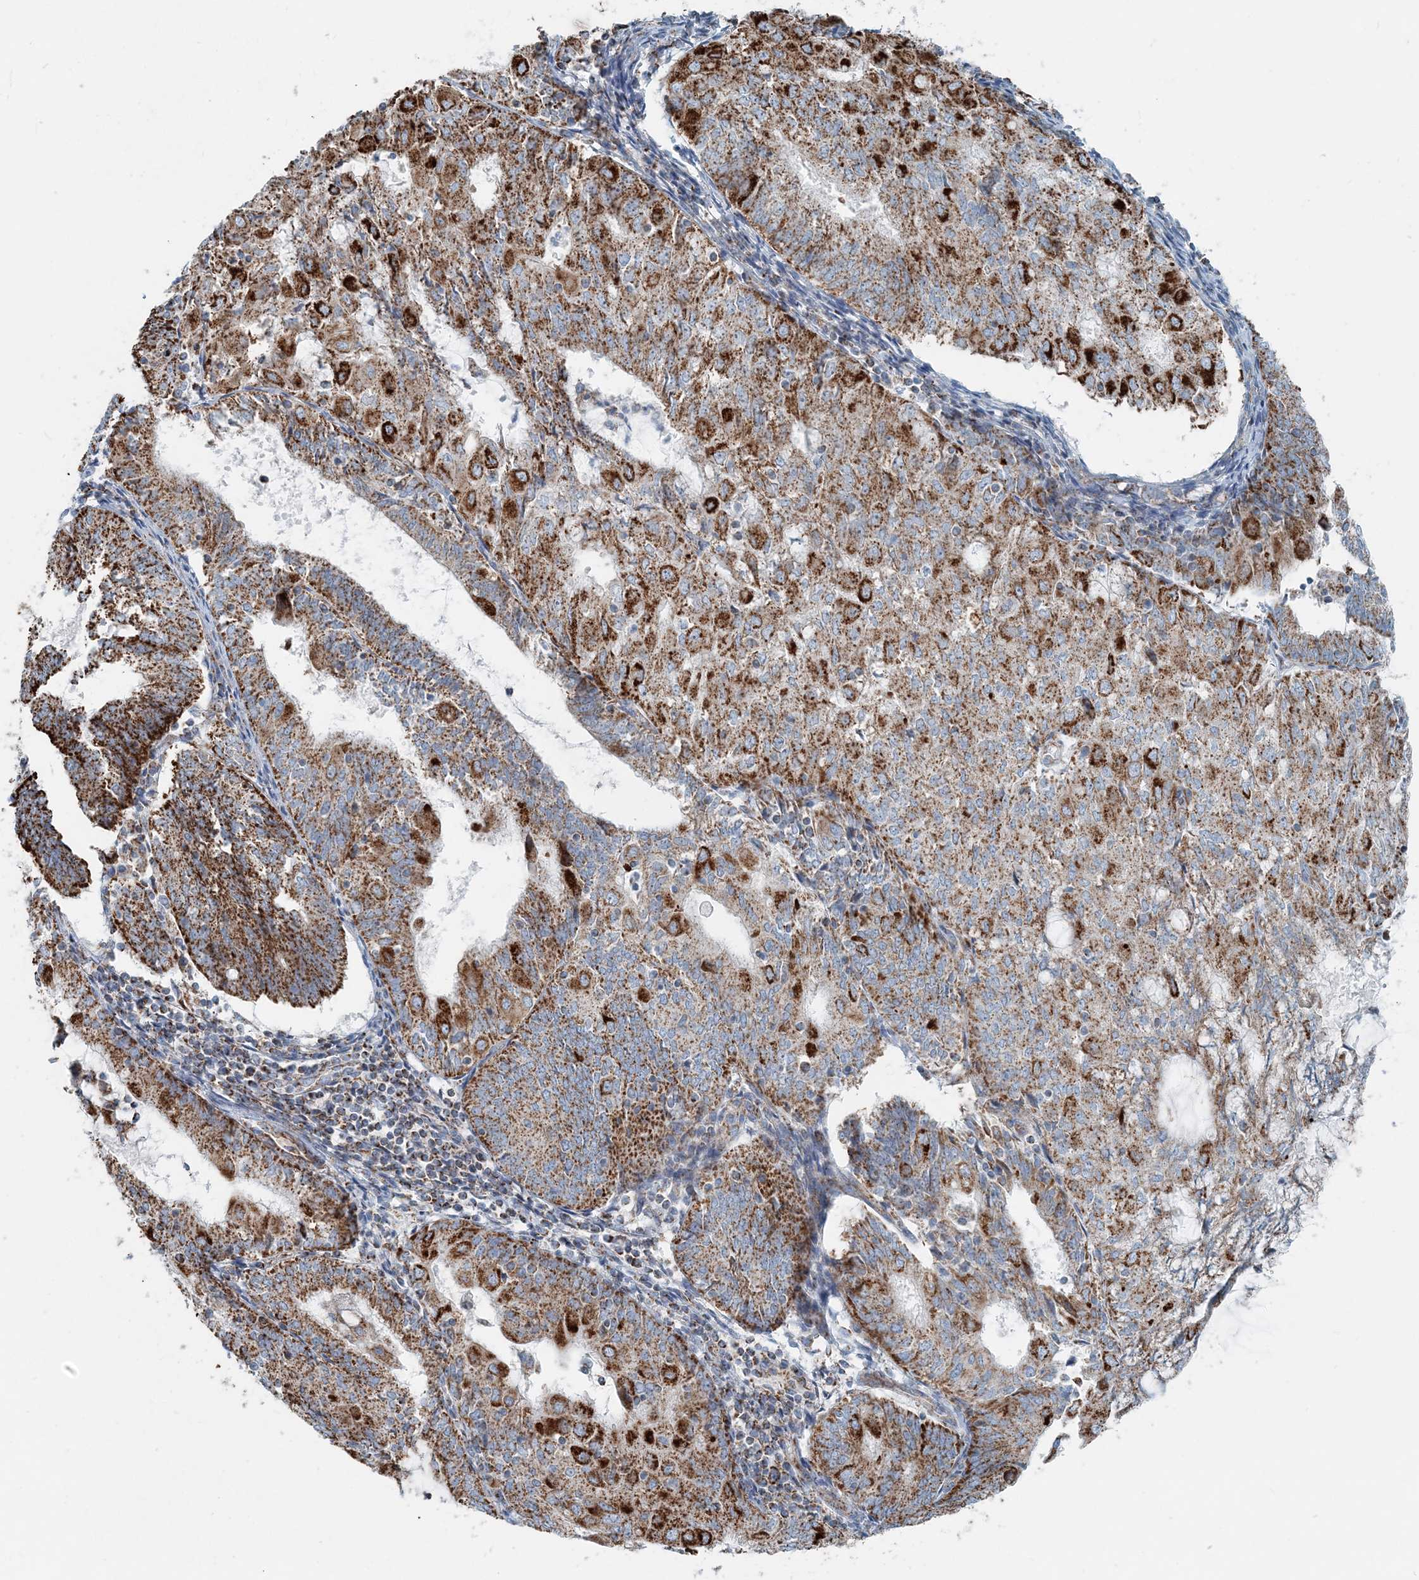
{"staining": {"intensity": "strong", "quantity": ">75%", "location": "cytoplasmic/membranous"}, "tissue": "endometrial cancer", "cell_type": "Tumor cells", "image_type": "cancer", "snomed": [{"axis": "morphology", "description": "Adenocarcinoma, NOS"}, {"axis": "topography", "description": "Endometrium"}], "caption": "This photomicrograph displays immunohistochemistry (IHC) staining of endometrial adenocarcinoma, with high strong cytoplasmic/membranous staining in about >75% of tumor cells.", "gene": "INTU", "patient": {"sex": "female", "age": 81}}